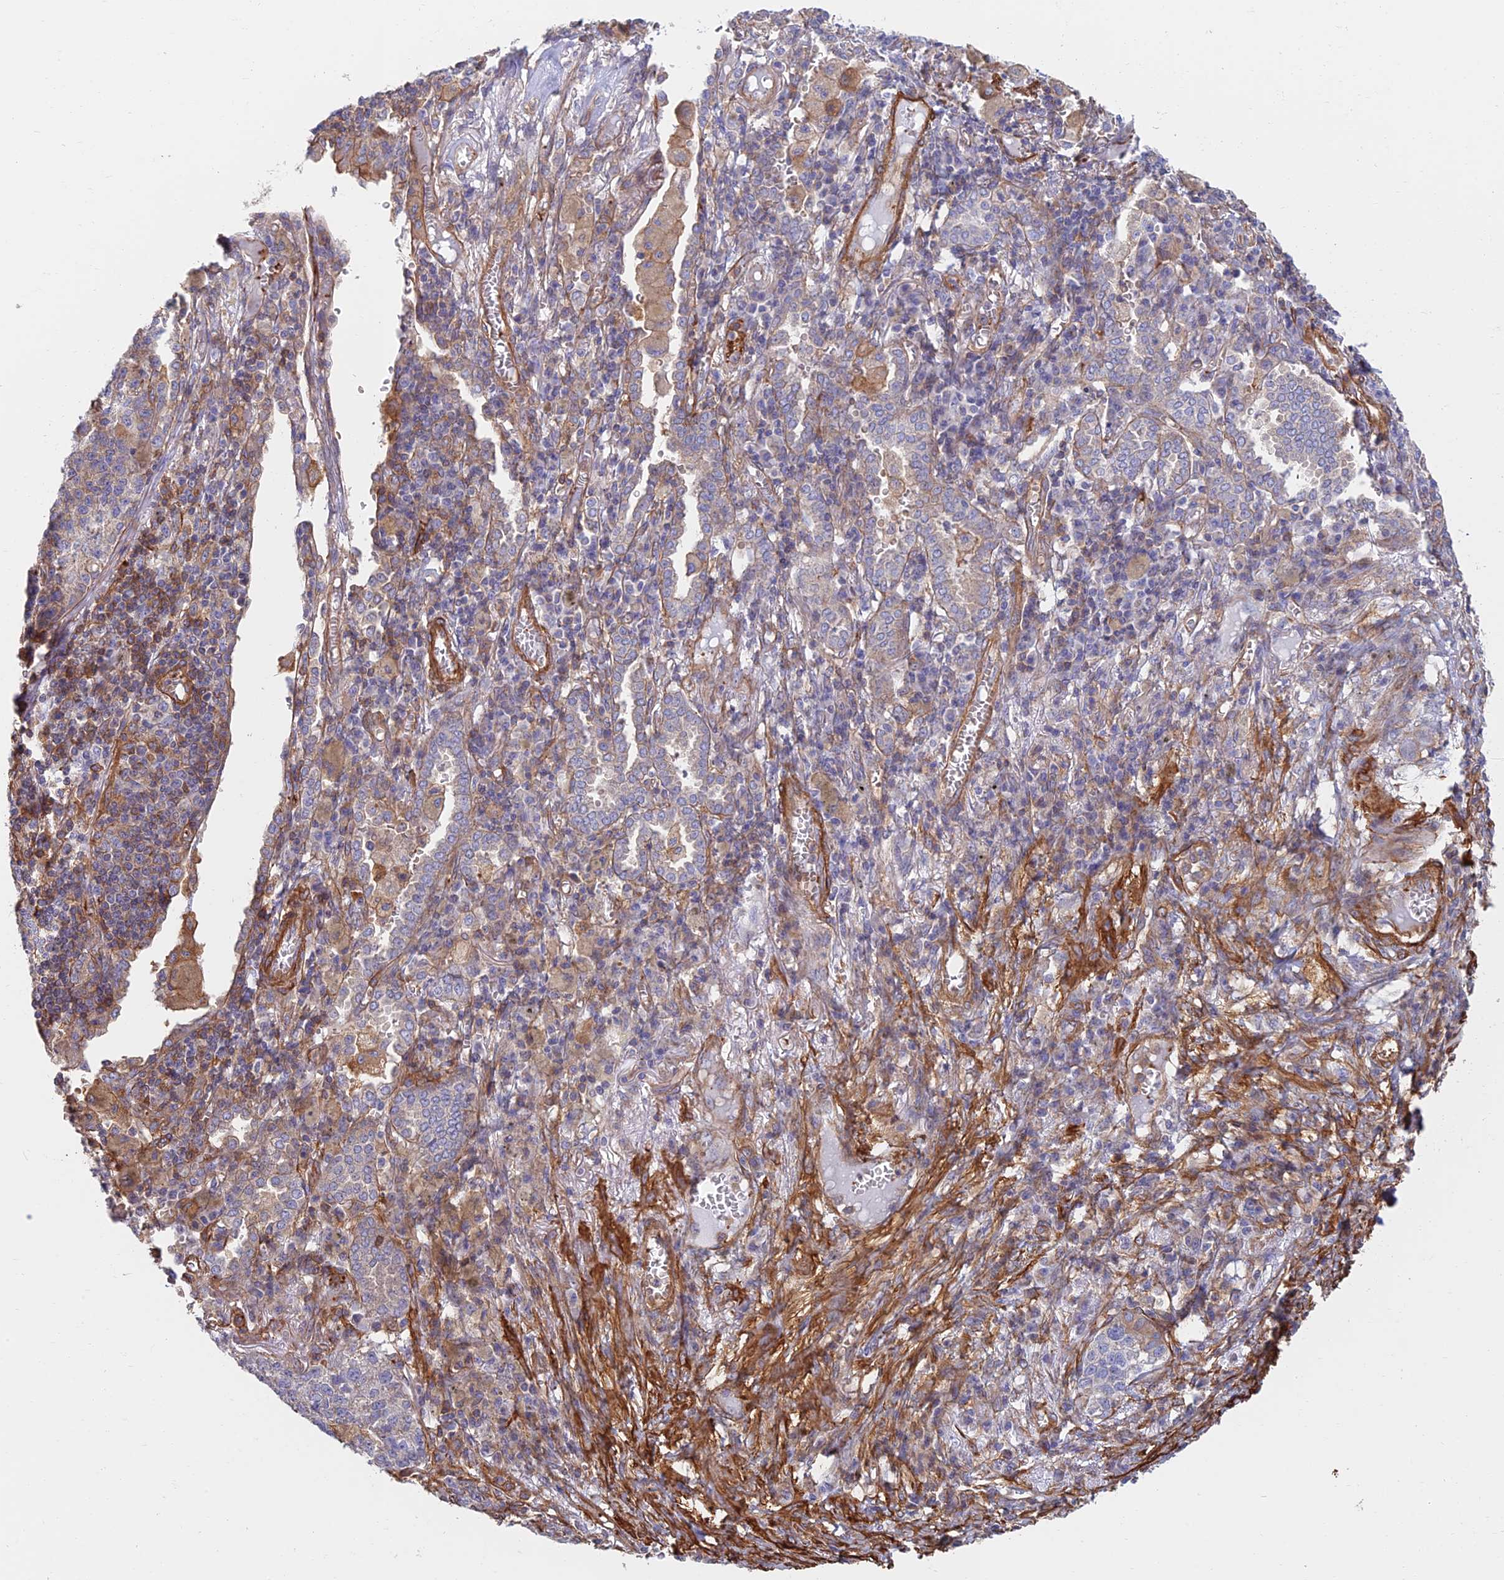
{"staining": {"intensity": "weak", "quantity": "<25%", "location": "cytoplasmic/membranous"}, "tissue": "lung cancer", "cell_type": "Tumor cells", "image_type": "cancer", "snomed": [{"axis": "morphology", "description": "Adenocarcinoma, NOS"}, {"axis": "topography", "description": "Lung"}], "caption": "A photomicrograph of adenocarcinoma (lung) stained for a protein reveals no brown staining in tumor cells.", "gene": "PAK4", "patient": {"sex": "male", "age": 49}}